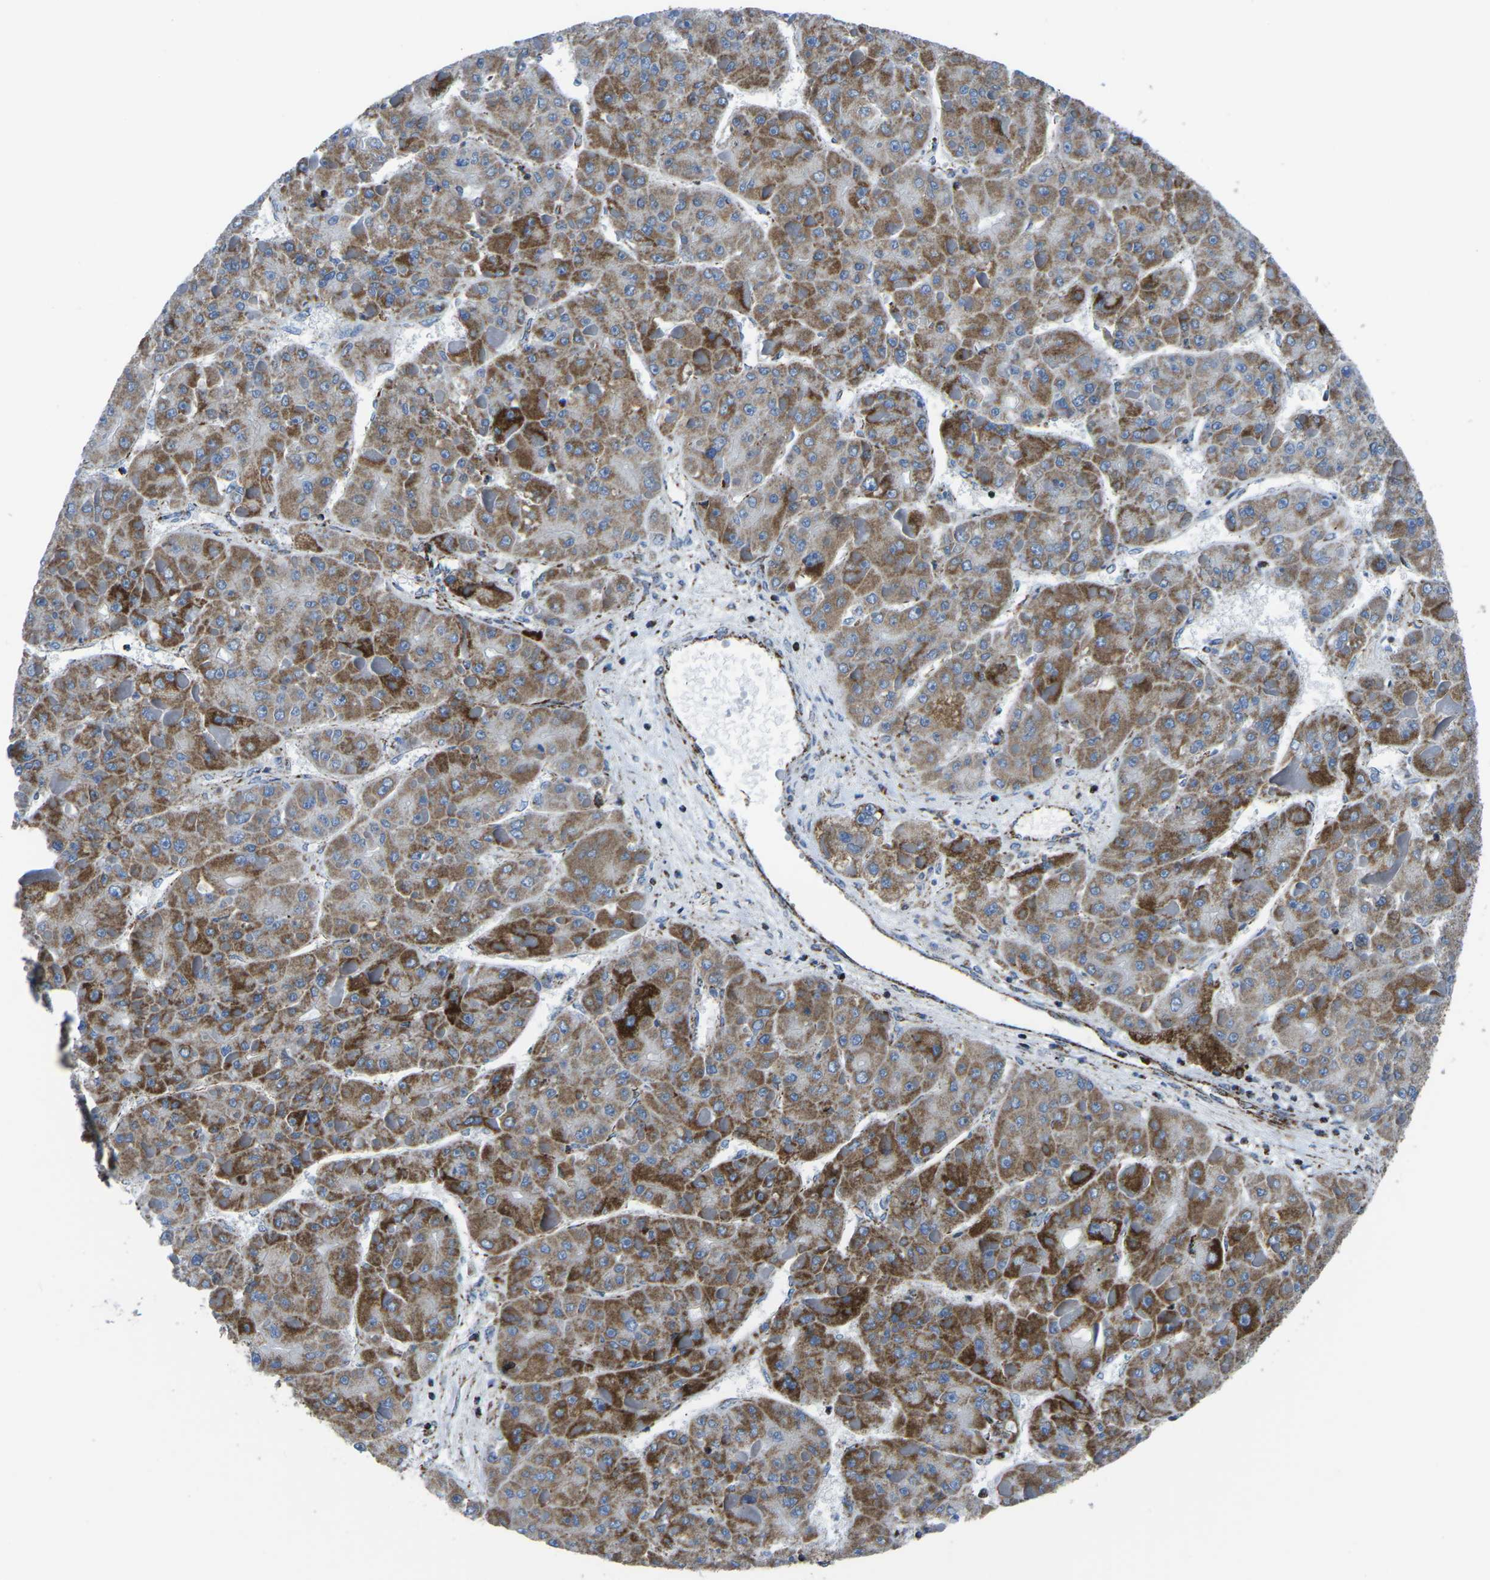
{"staining": {"intensity": "moderate", "quantity": ">75%", "location": "cytoplasmic/membranous"}, "tissue": "liver cancer", "cell_type": "Tumor cells", "image_type": "cancer", "snomed": [{"axis": "morphology", "description": "Carcinoma, Hepatocellular, NOS"}, {"axis": "topography", "description": "Liver"}], "caption": "A photomicrograph showing moderate cytoplasmic/membranous positivity in about >75% of tumor cells in hepatocellular carcinoma (liver), as visualized by brown immunohistochemical staining.", "gene": "MT-CO2", "patient": {"sex": "female", "age": 73}}